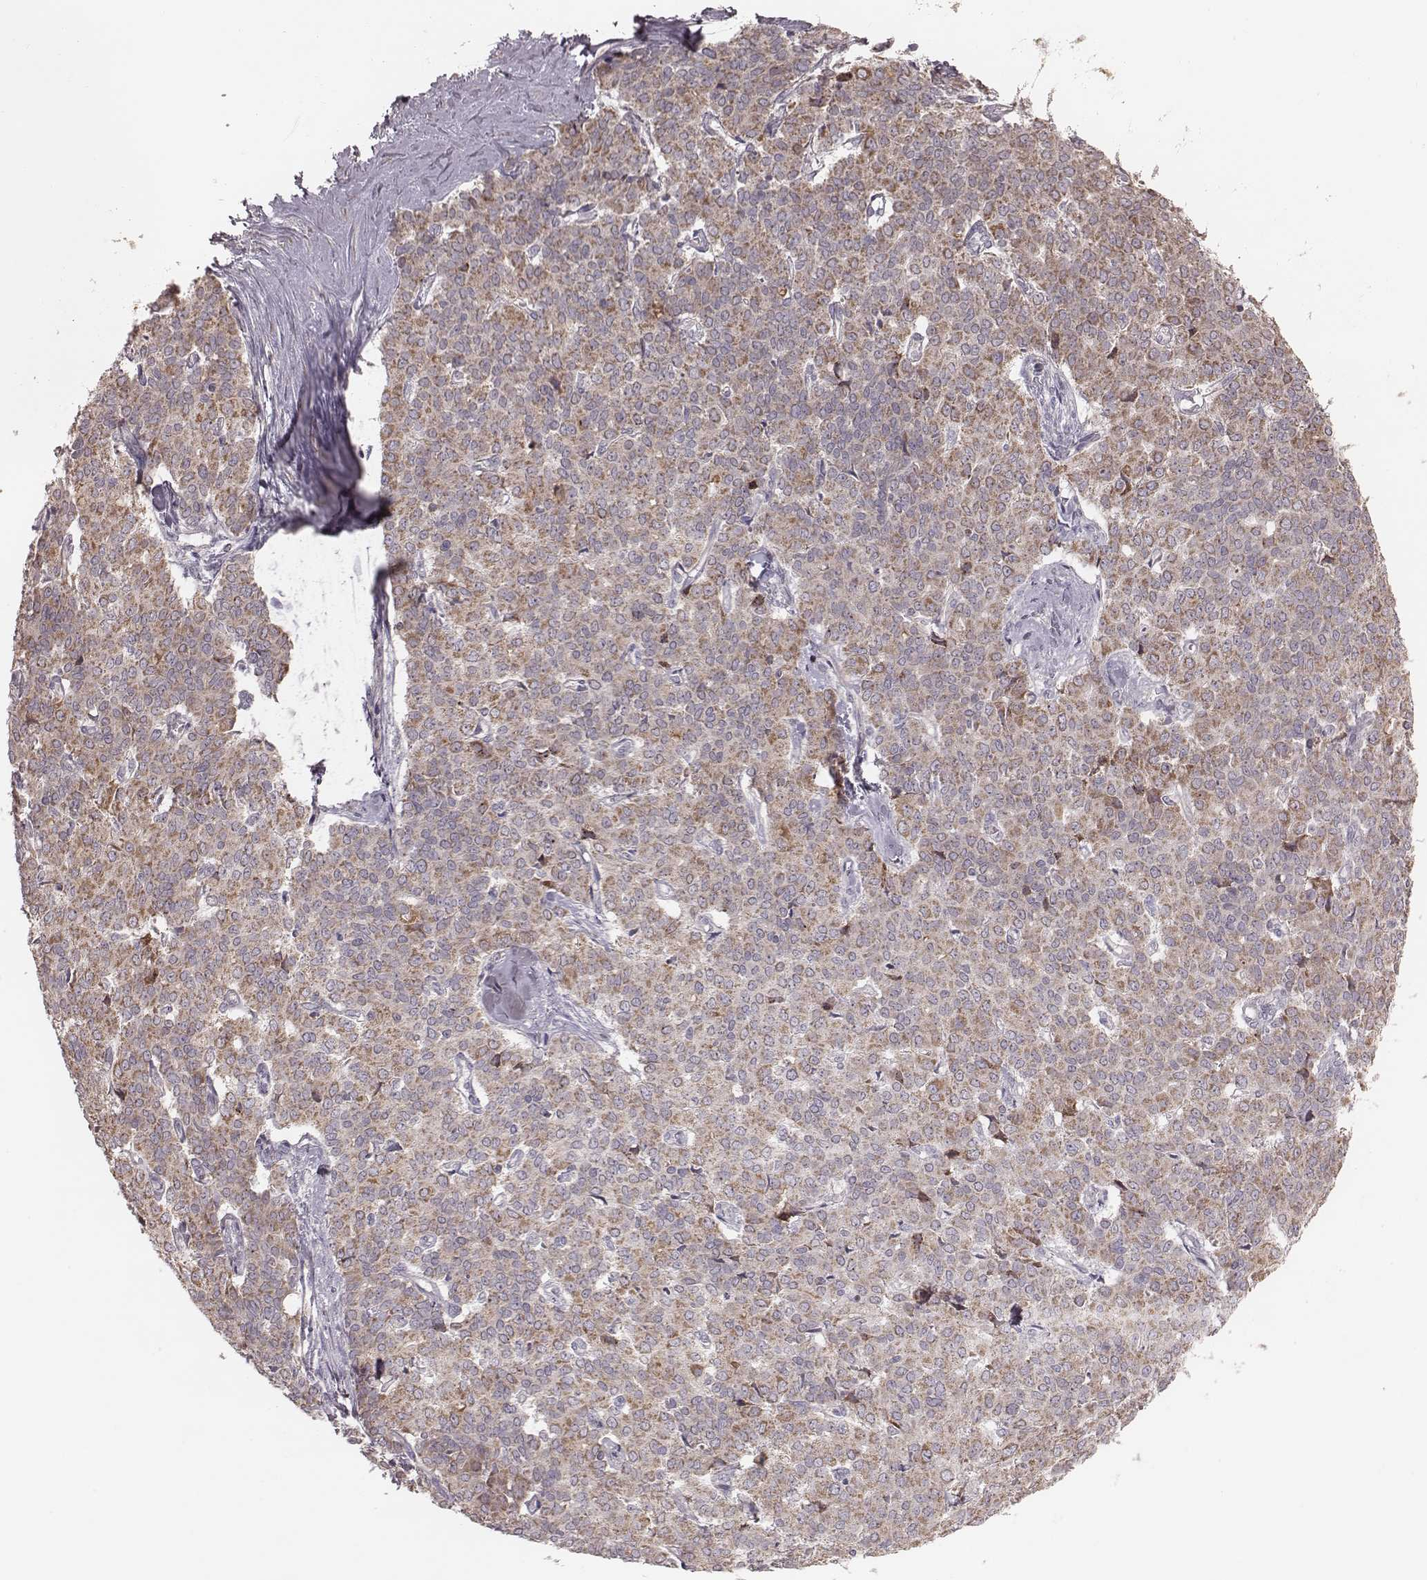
{"staining": {"intensity": "moderate", "quantity": "25%-75%", "location": "cytoplasmic/membranous"}, "tissue": "liver cancer", "cell_type": "Tumor cells", "image_type": "cancer", "snomed": [{"axis": "morphology", "description": "Cholangiocarcinoma"}, {"axis": "topography", "description": "Liver"}], "caption": "High-magnification brightfield microscopy of liver cancer stained with DAB (3,3'-diaminobenzidine) (brown) and counterstained with hematoxylin (blue). tumor cells exhibit moderate cytoplasmic/membranous positivity is identified in about25%-75% of cells.", "gene": "MRPS27", "patient": {"sex": "female", "age": 47}}